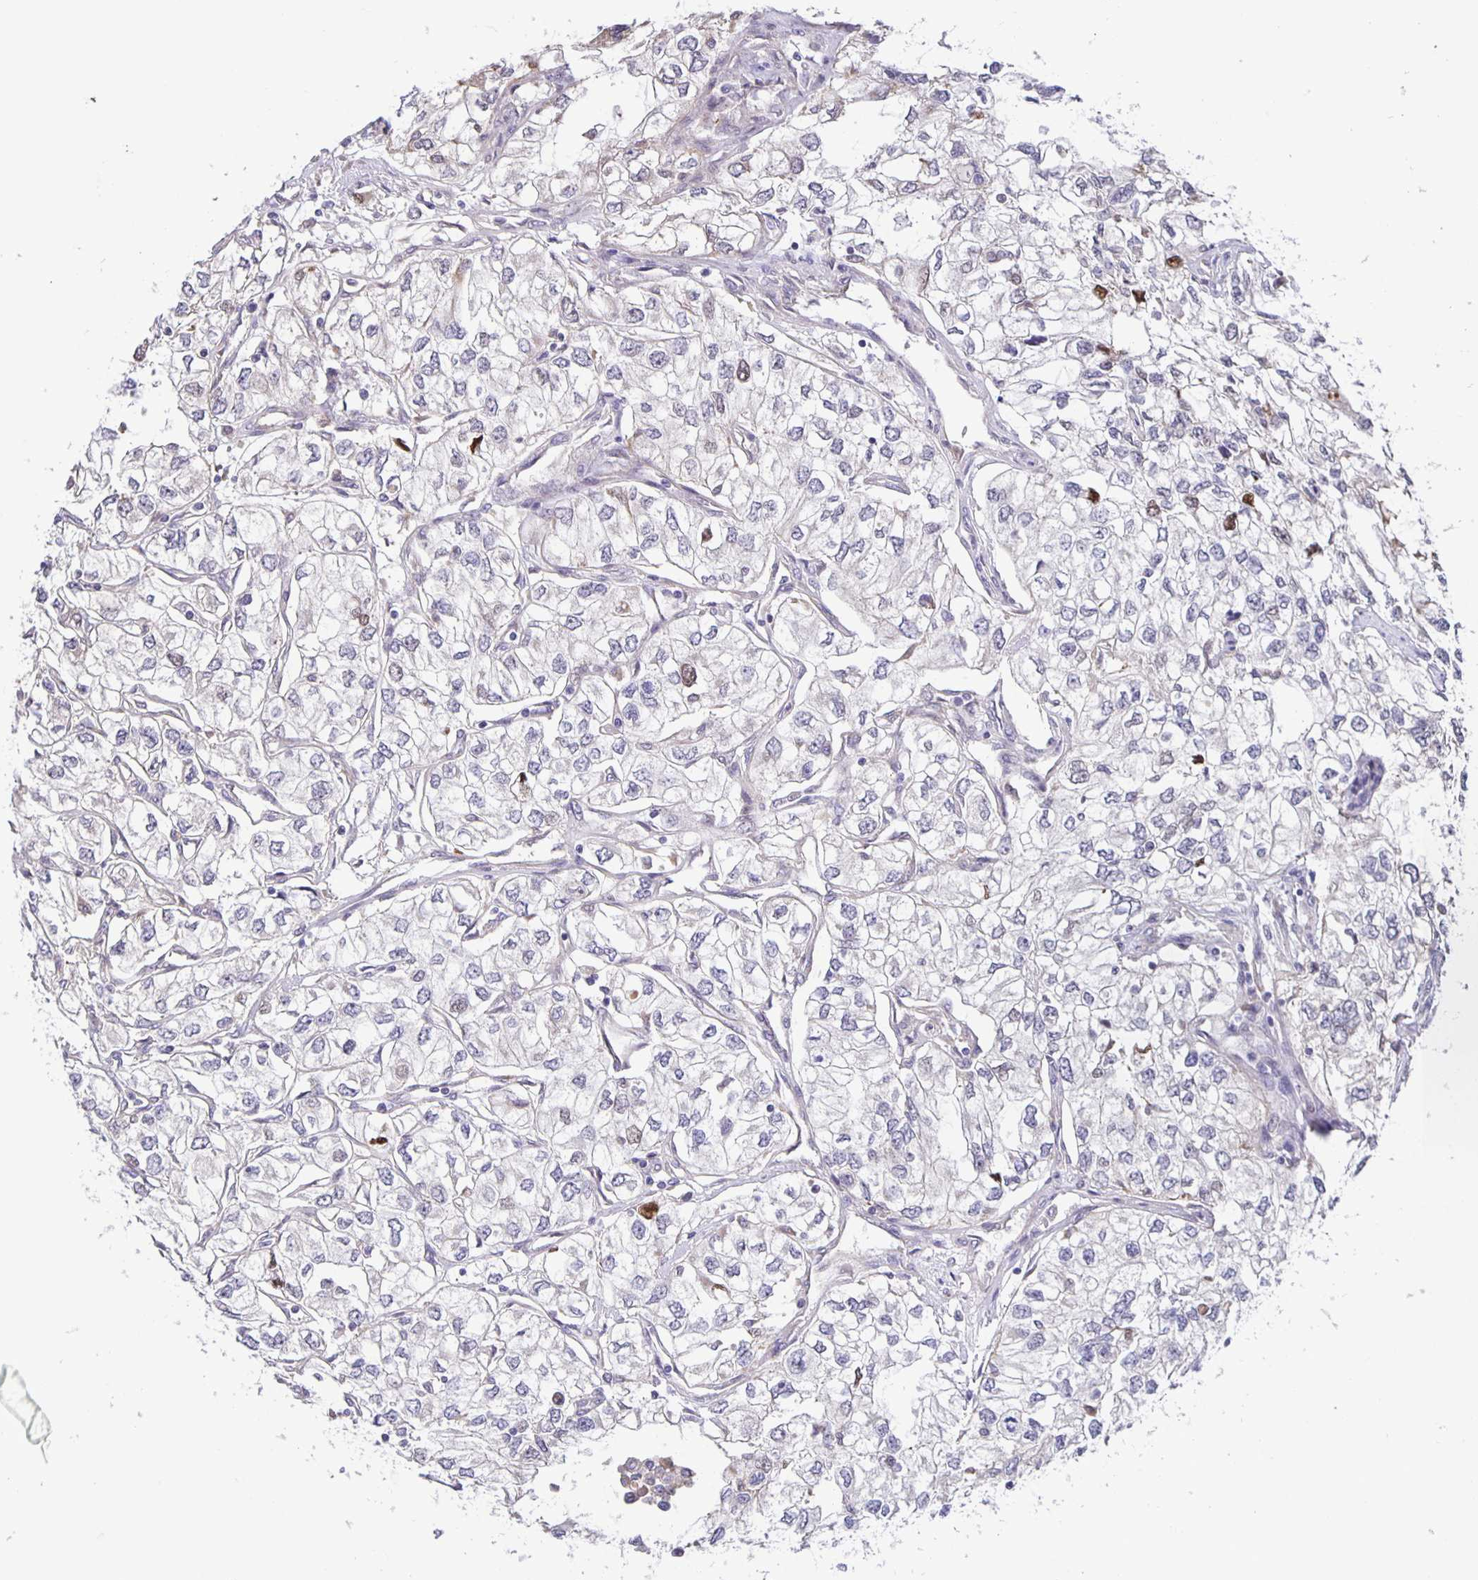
{"staining": {"intensity": "negative", "quantity": "none", "location": "none"}, "tissue": "renal cancer", "cell_type": "Tumor cells", "image_type": "cancer", "snomed": [{"axis": "morphology", "description": "Adenocarcinoma, NOS"}, {"axis": "topography", "description": "Kidney"}], "caption": "IHC image of neoplastic tissue: human renal cancer stained with DAB (3,3'-diaminobenzidine) exhibits no significant protein staining in tumor cells.", "gene": "MAPK12", "patient": {"sex": "female", "age": 59}}